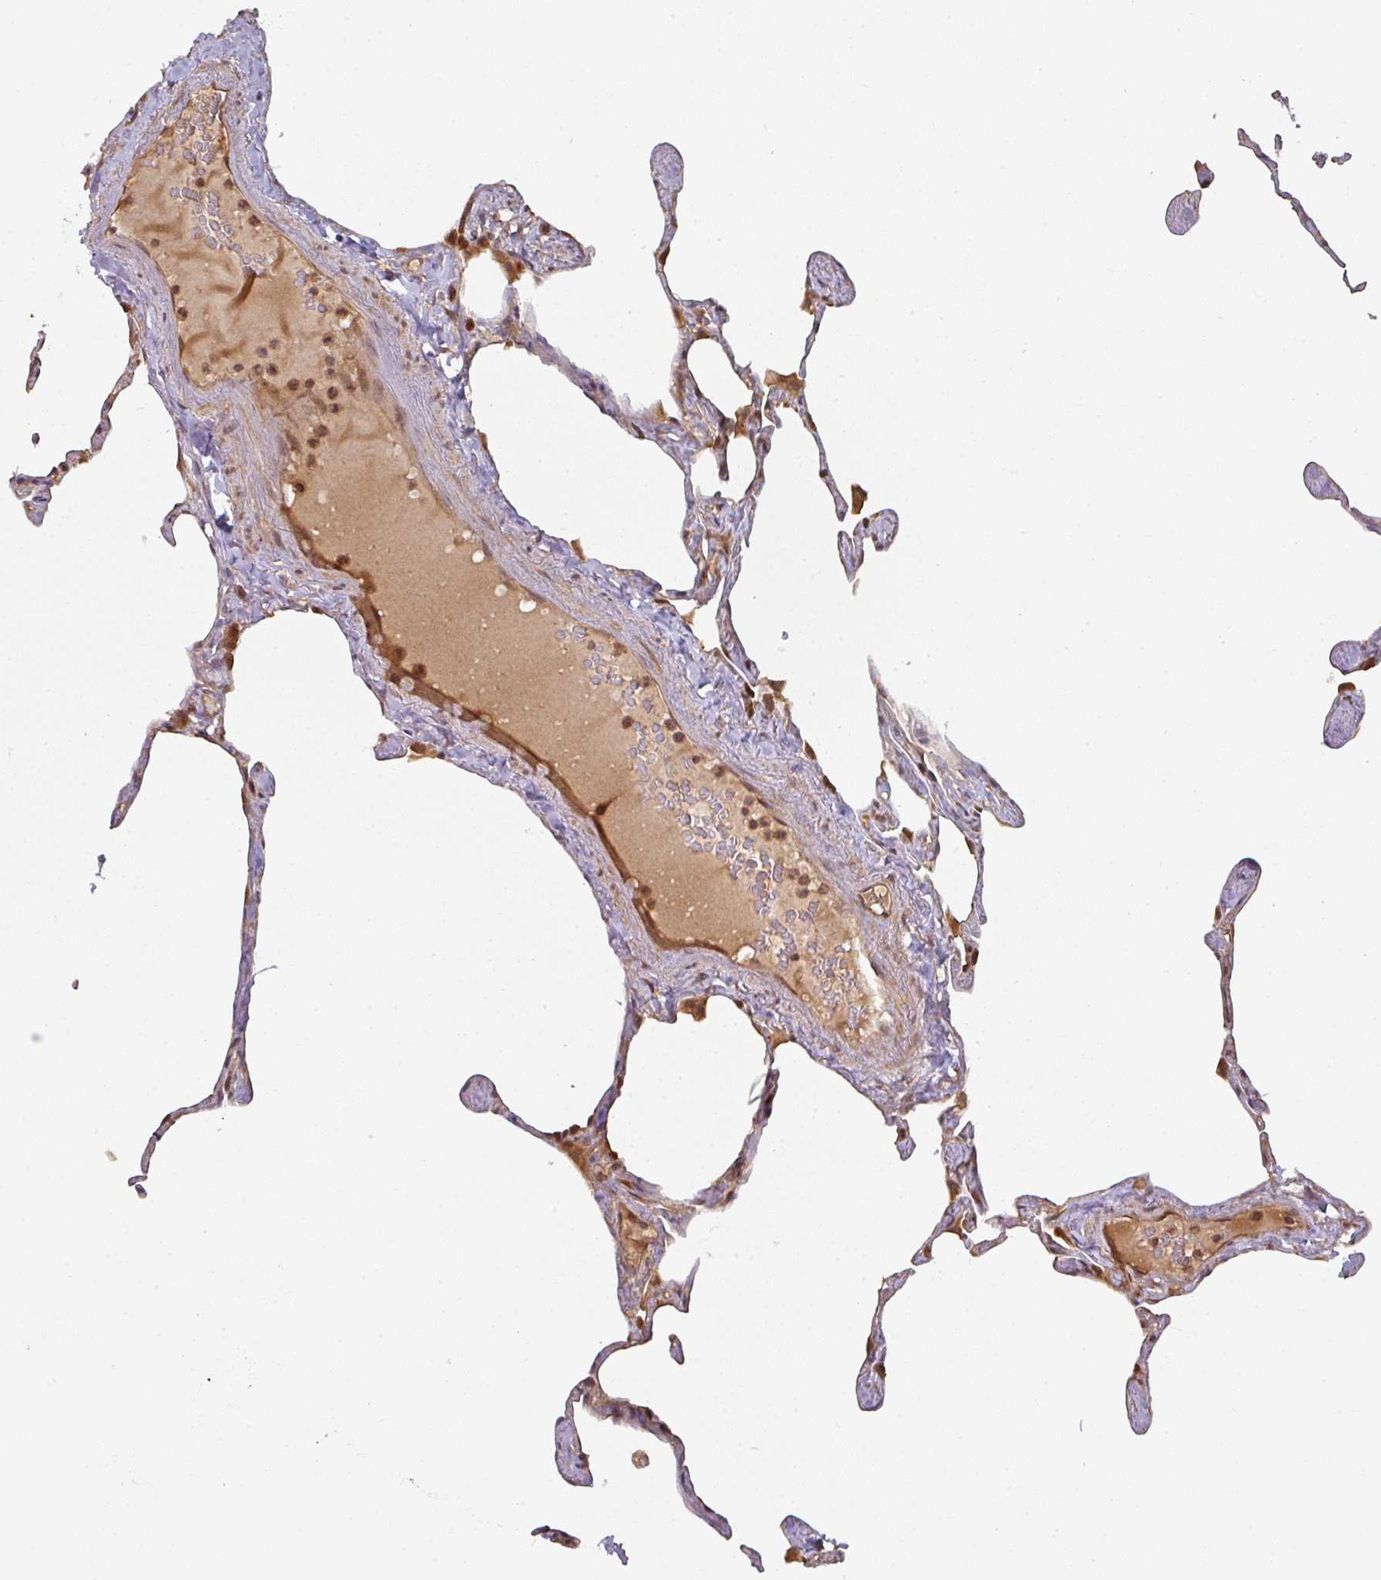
{"staining": {"intensity": "moderate", "quantity": "25%-75%", "location": "cytoplasmic/membranous"}, "tissue": "lung", "cell_type": "Alveolar cells", "image_type": "normal", "snomed": [{"axis": "morphology", "description": "Normal tissue, NOS"}, {"axis": "topography", "description": "Lung"}], "caption": "Approximately 25%-75% of alveolar cells in normal lung demonstrate moderate cytoplasmic/membranous protein staining as visualized by brown immunohistochemical staining.", "gene": "EIF4EBP2", "patient": {"sex": "male", "age": 65}}